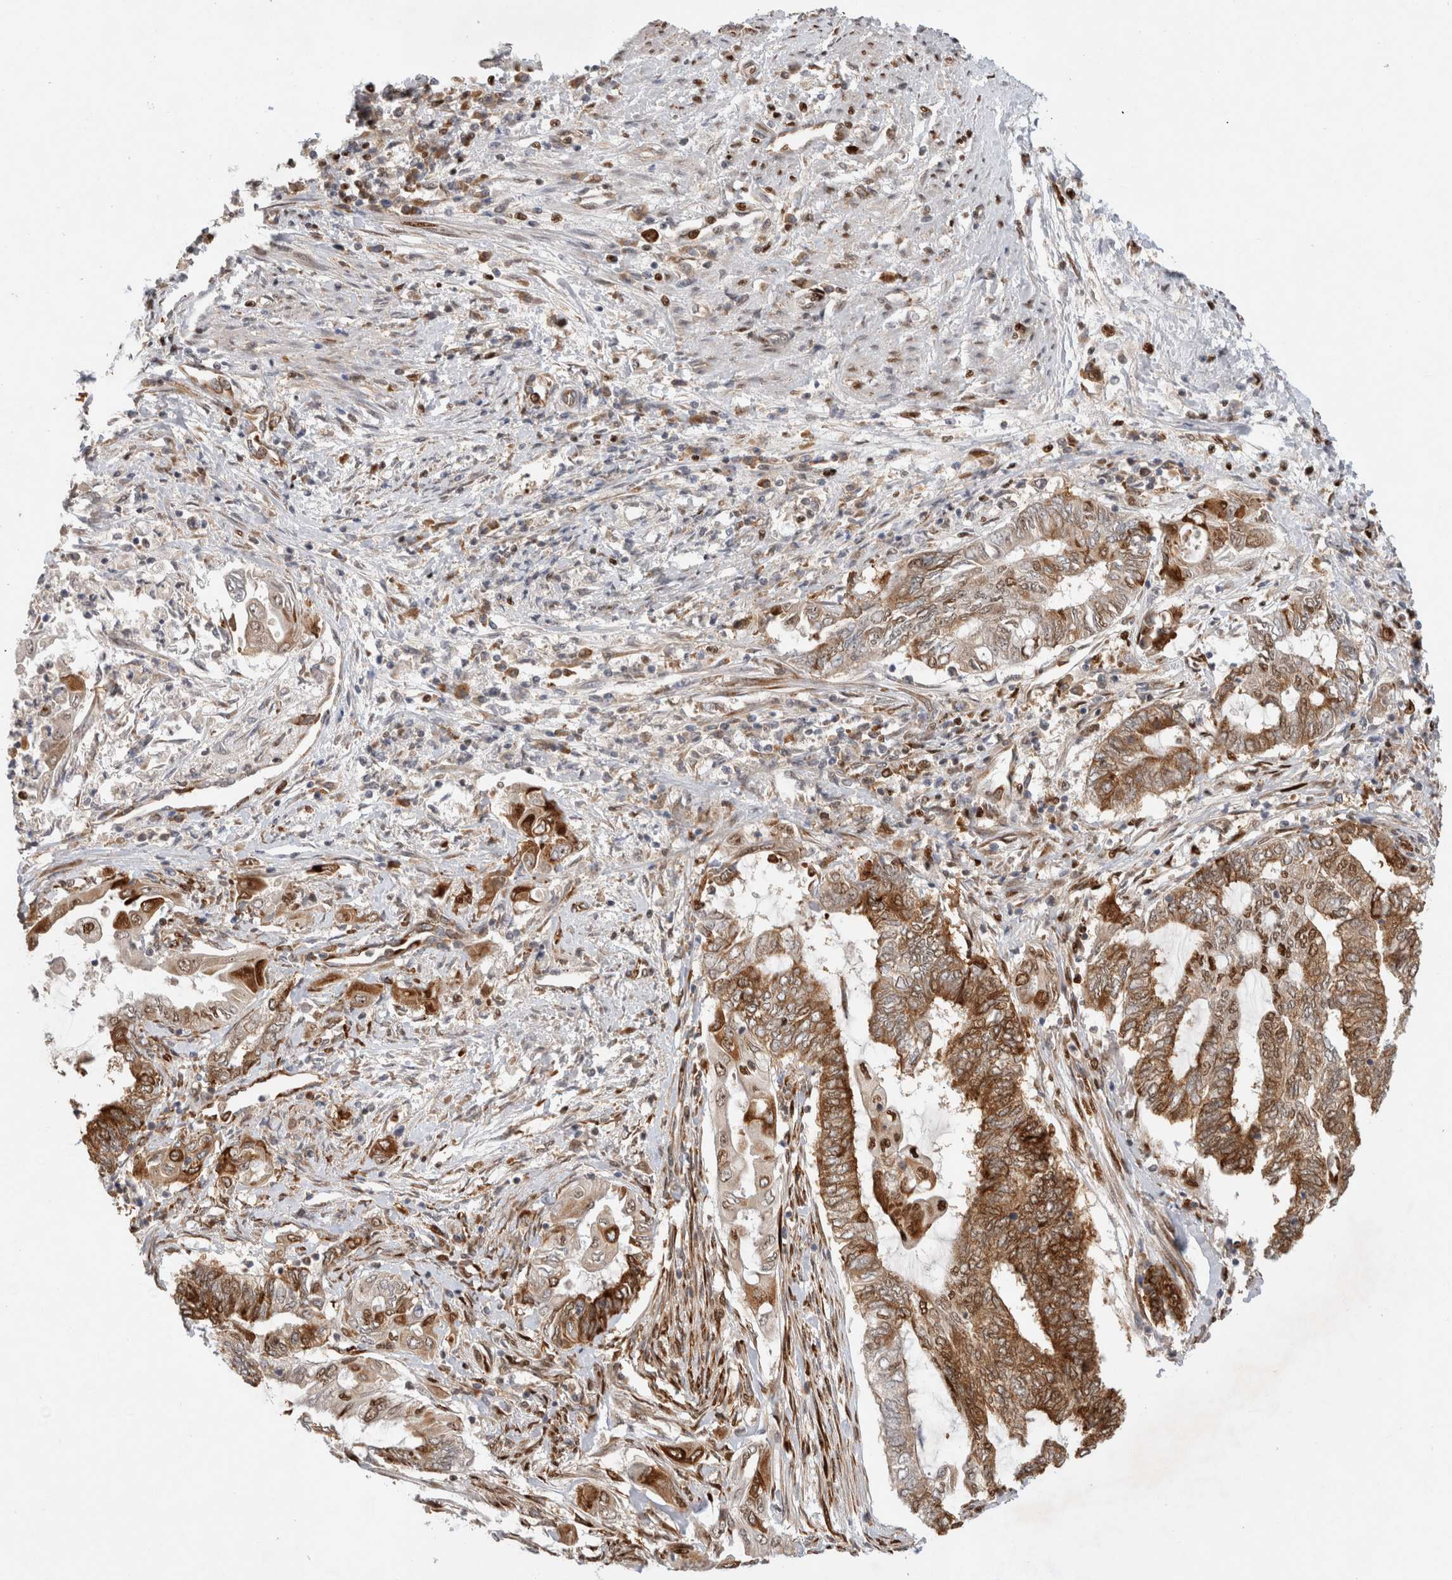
{"staining": {"intensity": "strong", "quantity": "25%-75%", "location": "cytoplasmic/membranous,nuclear"}, "tissue": "endometrial cancer", "cell_type": "Tumor cells", "image_type": "cancer", "snomed": [{"axis": "morphology", "description": "Adenocarcinoma, NOS"}, {"axis": "topography", "description": "Uterus"}, {"axis": "topography", "description": "Endometrium"}], "caption": "Endometrial adenocarcinoma stained for a protein exhibits strong cytoplasmic/membranous and nuclear positivity in tumor cells.", "gene": "TCF4", "patient": {"sex": "female", "age": 70}}